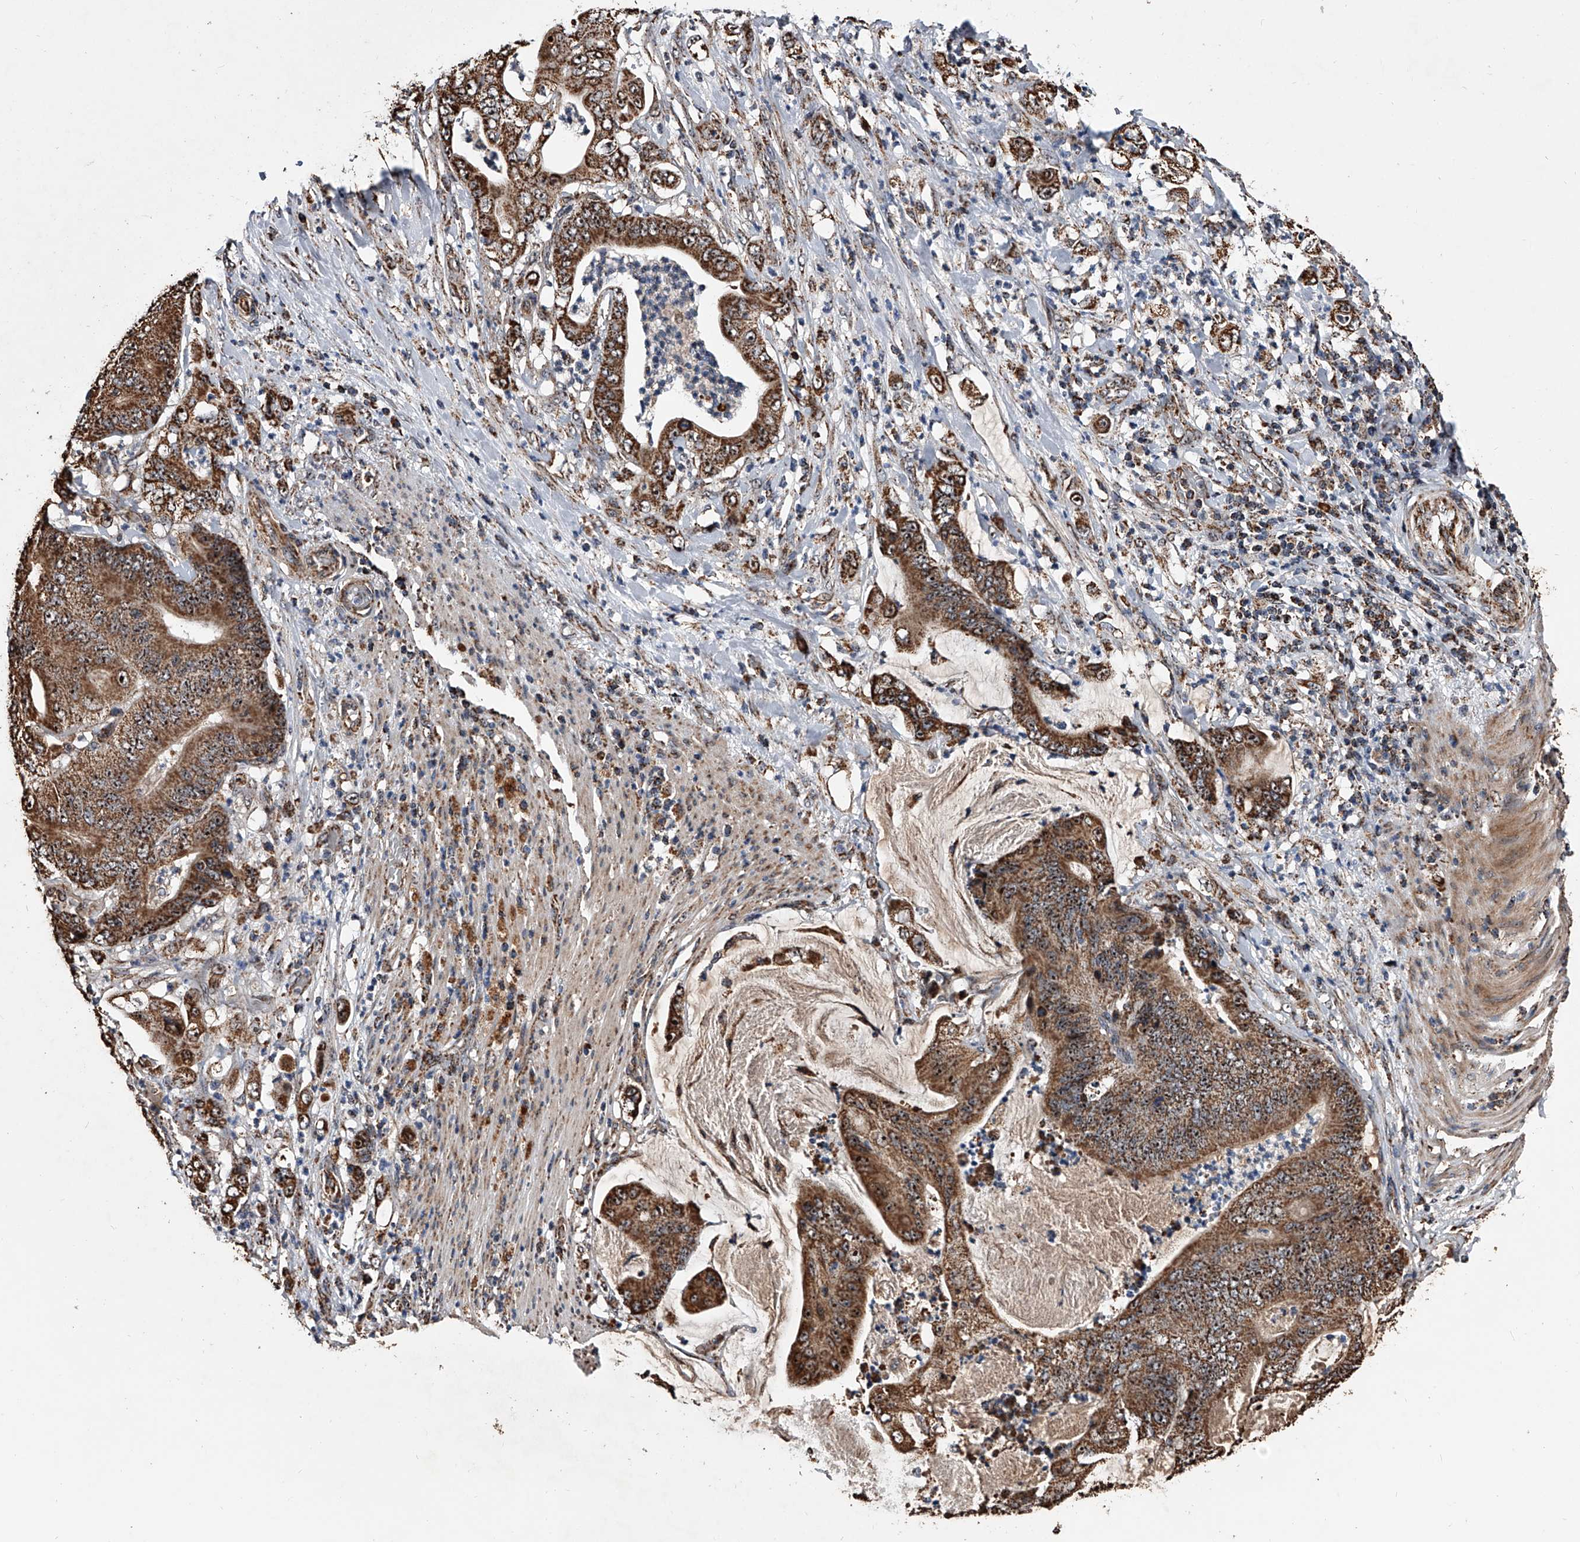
{"staining": {"intensity": "strong", "quantity": ">75%", "location": "cytoplasmic/membranous"}, "tissue": "stomach cancer", "cell_type": "Tumor cells", "image_type": "cancer", "snomed": [{"axis": "morphology", "description": "Adenocarcinoma, NOS"}, {"axis": "topography", "description": "Stomach"}], "caption": "A photomicrograph of human stomach cancer (adenocarcinoma) stained for a protein exhibits strong cytoplasmic/membranous brown staining in tumor cells.", "gene": "SMPDL3A", "patient": {"sex": "female", "age": 73}}